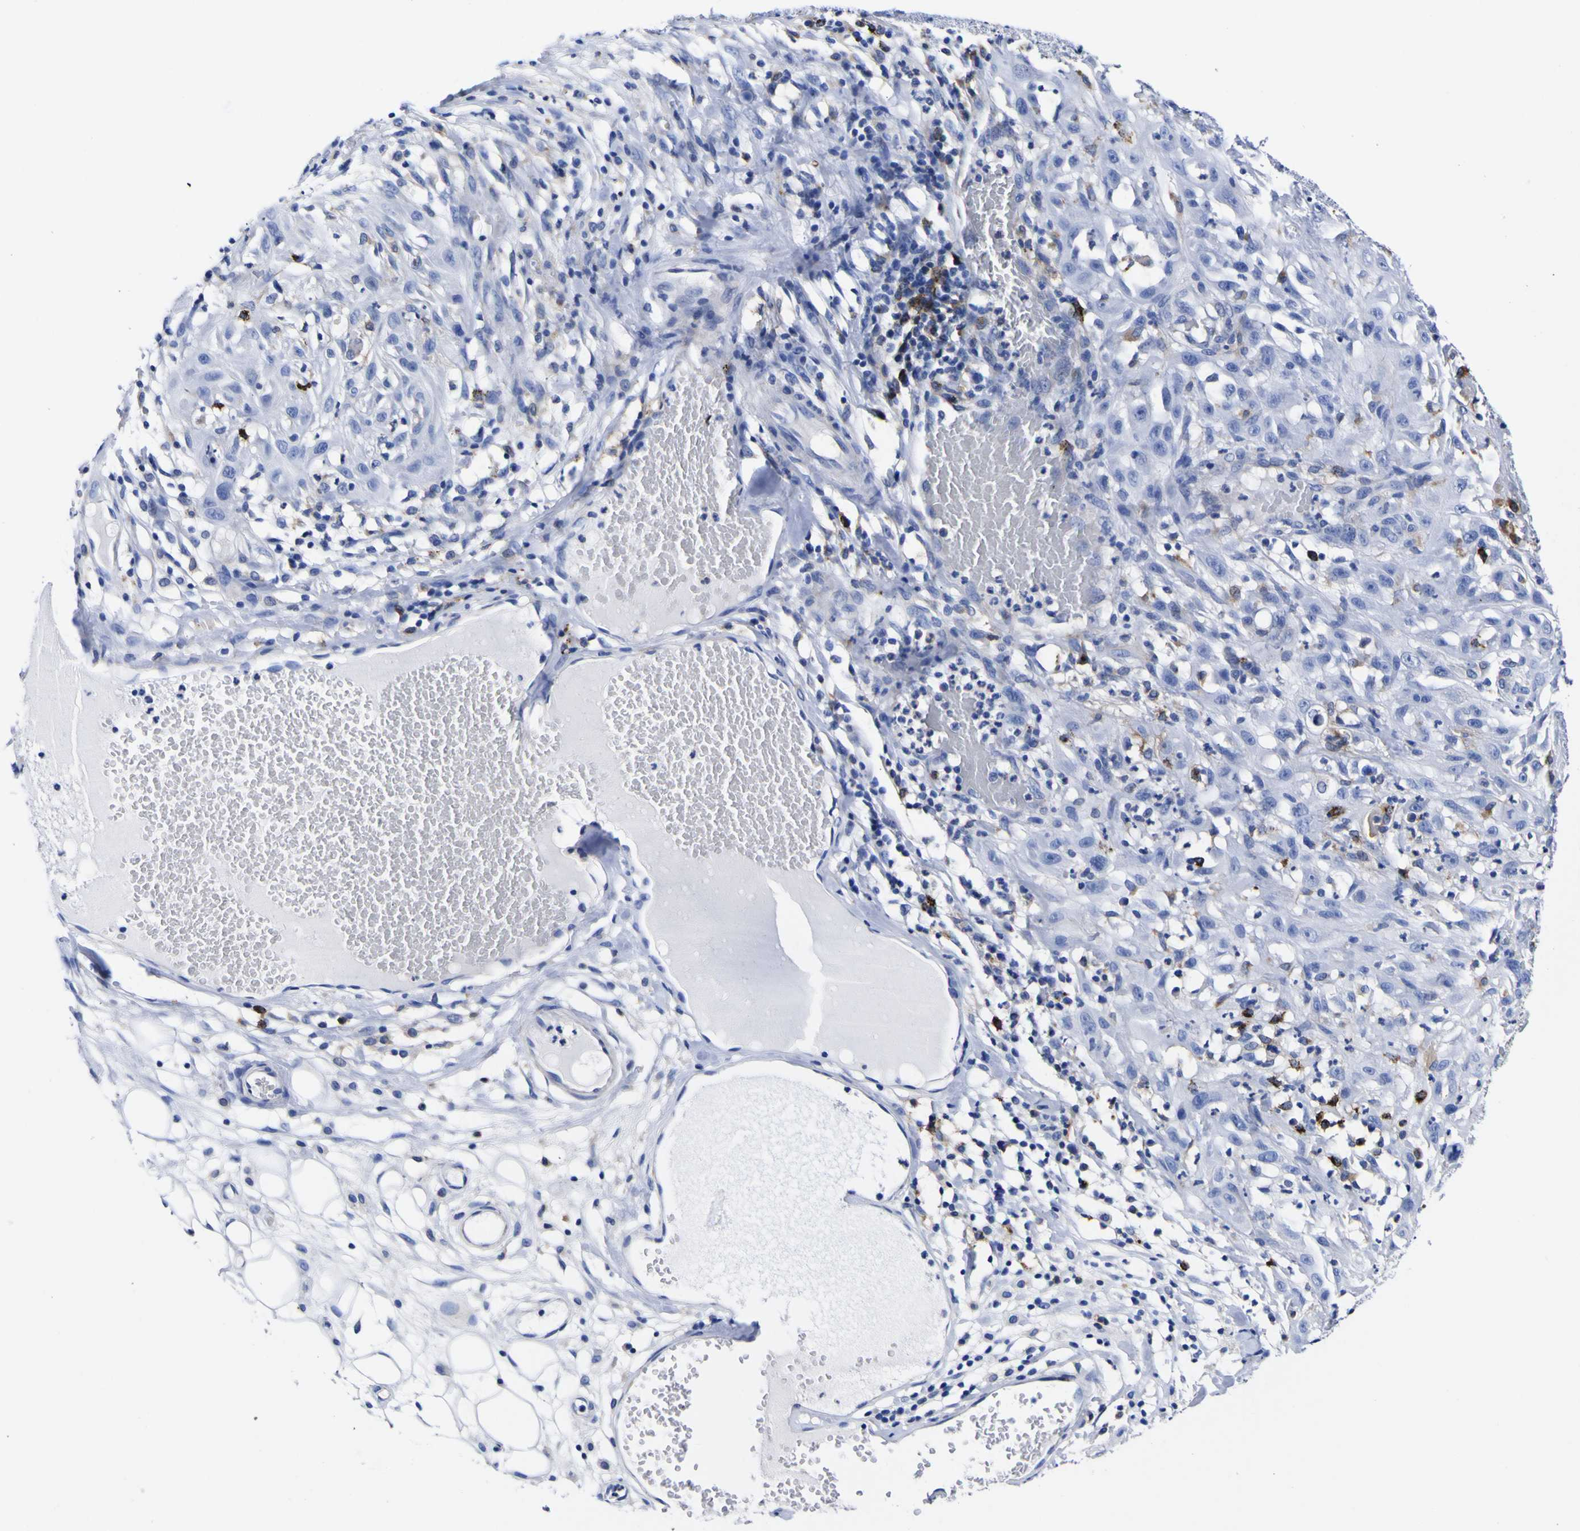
{"staining": {"intensity": "moderate", "quantity": "<25%", "location": "cytoplasmic/membranous"}, "tissue": "skin cancer", "cell_type": "Tumor cells", "image_type": "cancer", "snomed": [{"axis": "morphology", "description": "Squamous cell carcinoma, NOS"}, {"axis": "topography", "description": "Skin"}], "caption": "Immunohistochemical staining of human skin cancer (squamous cell carcinoma) shows low levels of moderate cytoplasmic/membranous protein positivity in approximately <25% of tumor cells.", "gene": "HLA-DQA1", "patient": {"sex": "male", "age": 75}}